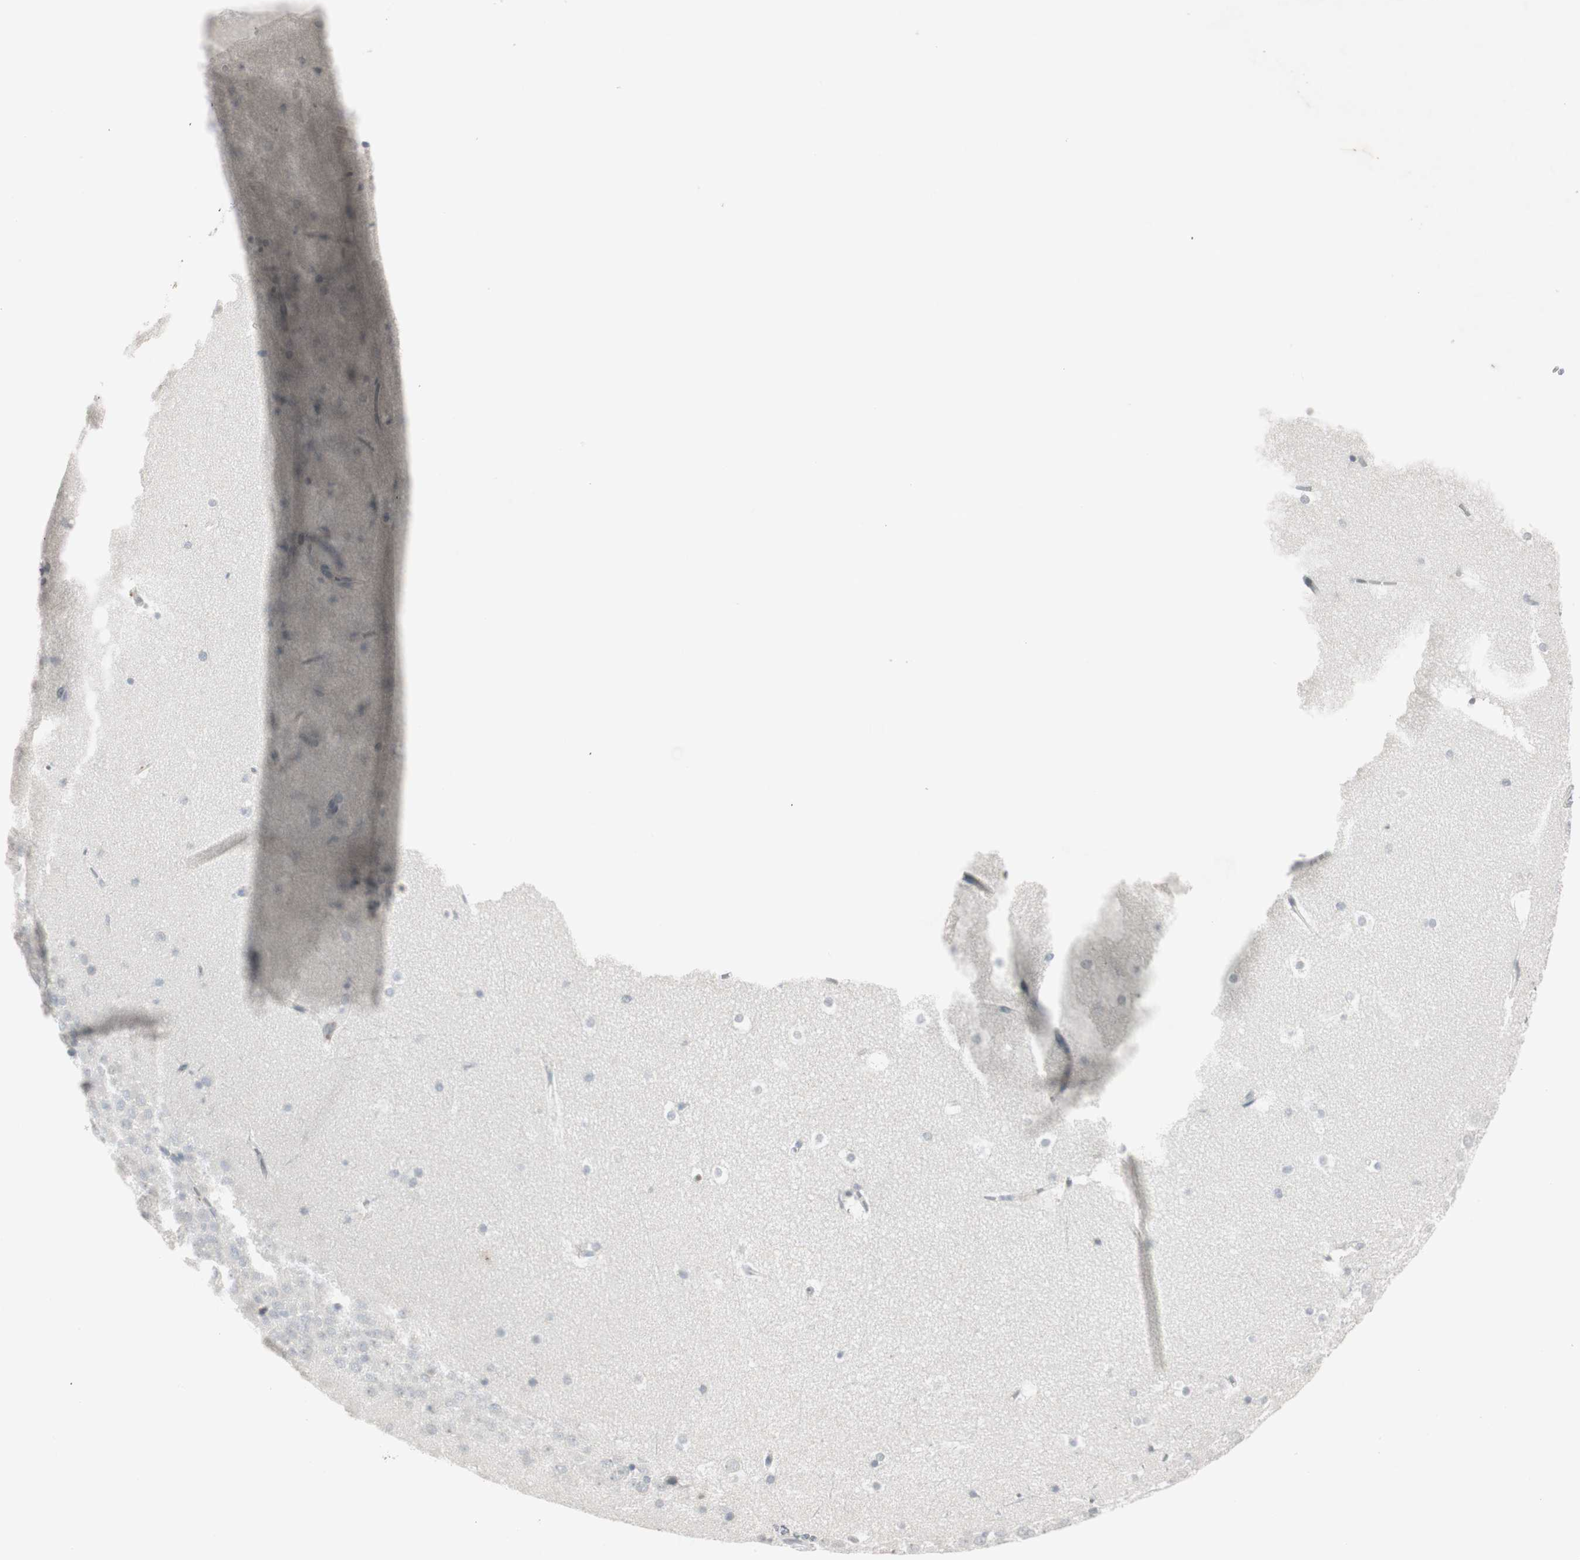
{"staining": {"intensity": "negative", "quantity": "none", "location": "none"}, "tissue": "hippocampus", "cell_type": "Glial cells", "image_type": "normal", "snomed": [{"axis": "morphology", "description": "Normal tissue, NOS"}, {"axis": "topography", "description": "Hippocampus"}], "caption": "High magnification brightfield microscopy of unremarkable hippocampus stained with DAB (brown) and counterstained with hematoxylin (blue): glial cells show no significant staining. Brightfield microscopy of immunohistochemistry stained with DAB (3,3'-diaminobenzidine) (brown) and hematoxylin (blue), captured at high magnification.", "gene": "ARHGEF1", "patient": {"sex": "male", "age": 45}}